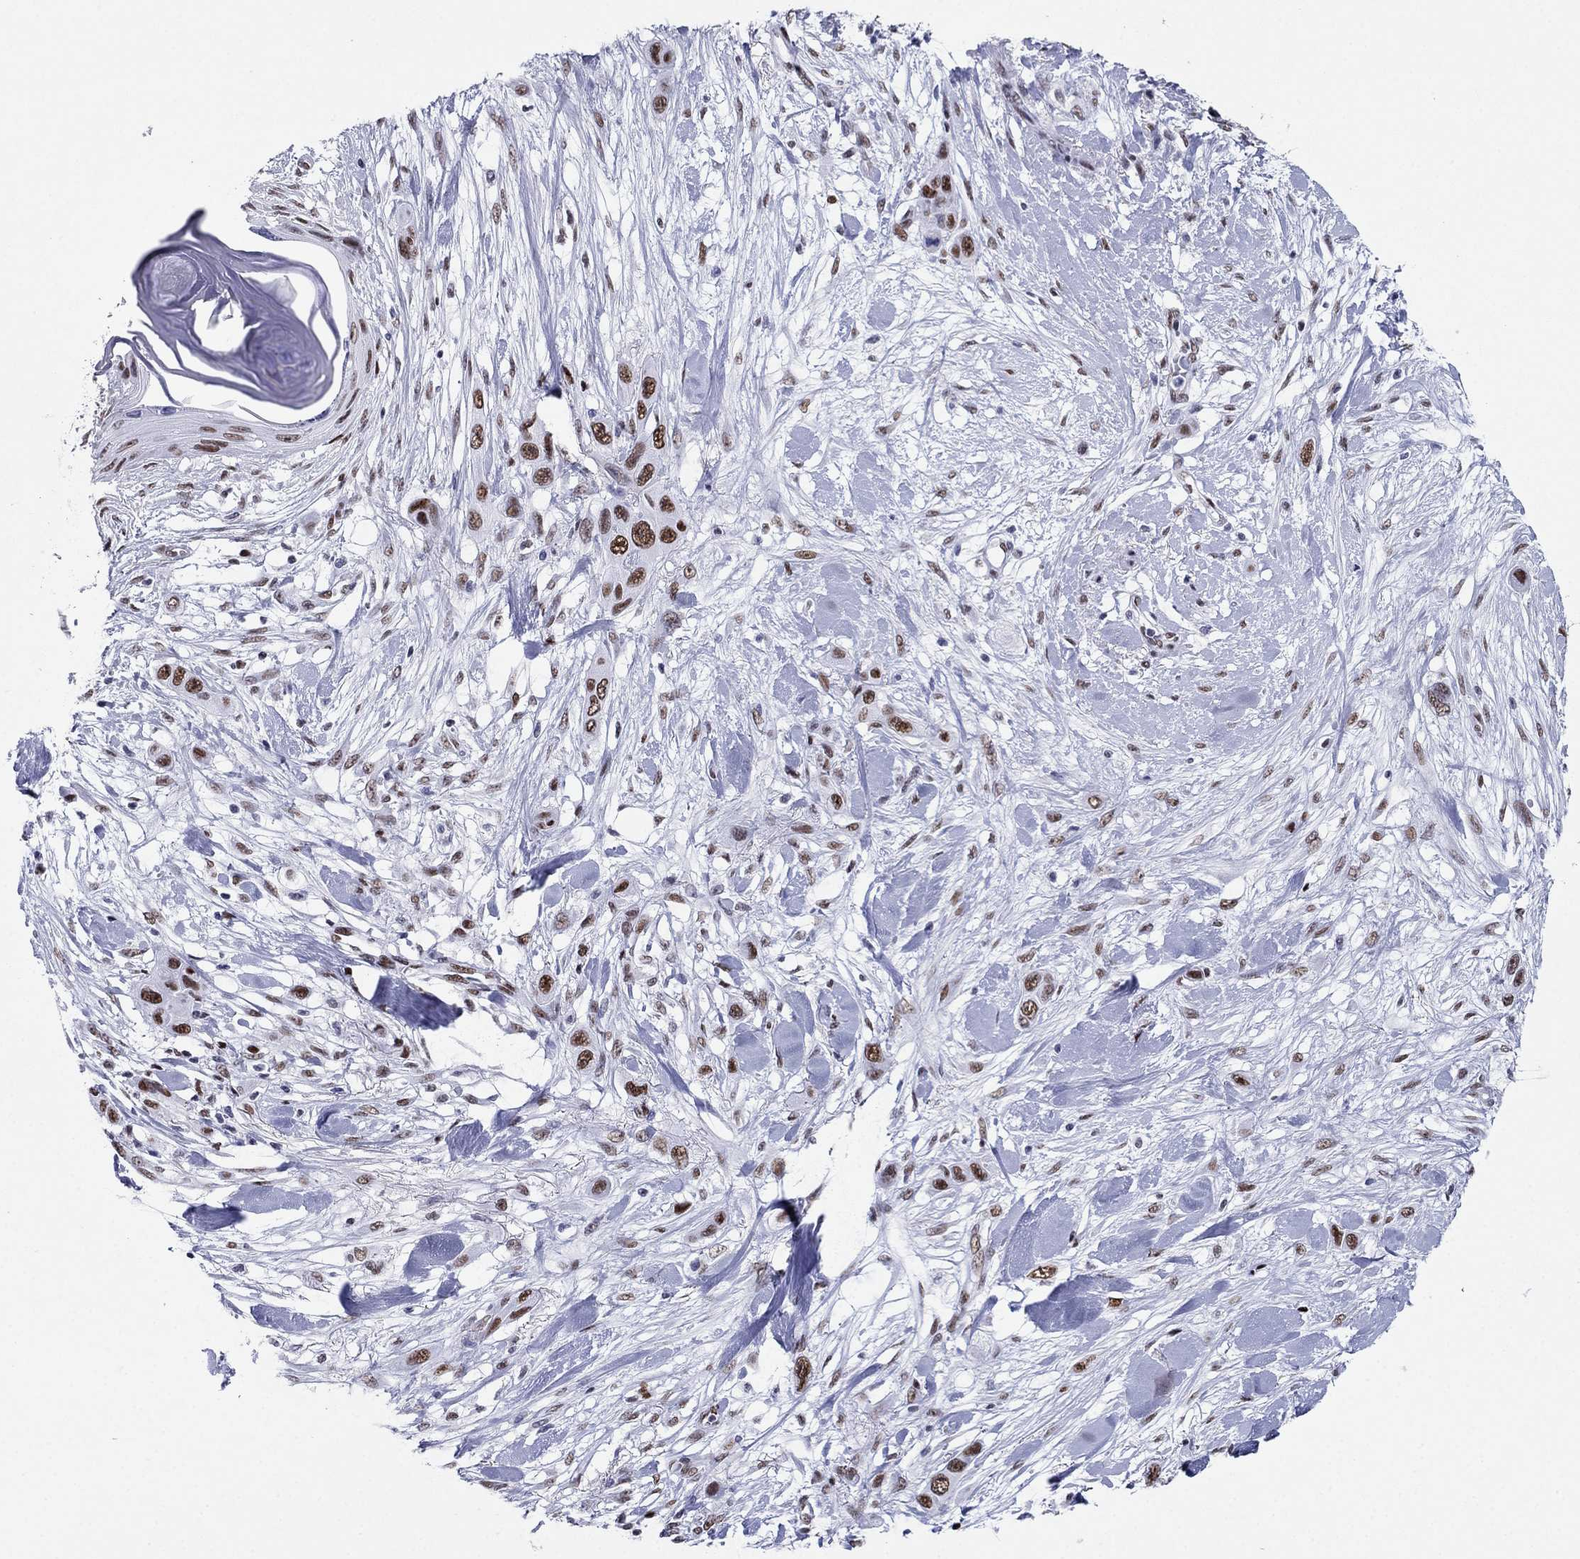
{"staining": {"intensity": "strong", "quantity": ">75%", "location": "nuclear"}, "tissue": "skin cancer", "cell_type": "Tumor cells", "image_type": "cancer", "snomed": [{"axis": "morphology", "description": "Squamous cell carcinoma, NOS"}, {"axis": "topography", "description": "Skin"}], "caption": "Immunohistochemical staining of human squamous cell carcinoma (skin) displays strong nuclear protein expression in about >75% of tumor cells.", "gene": "PPM1G", "patient": {"sex": "male", "age": 79}}